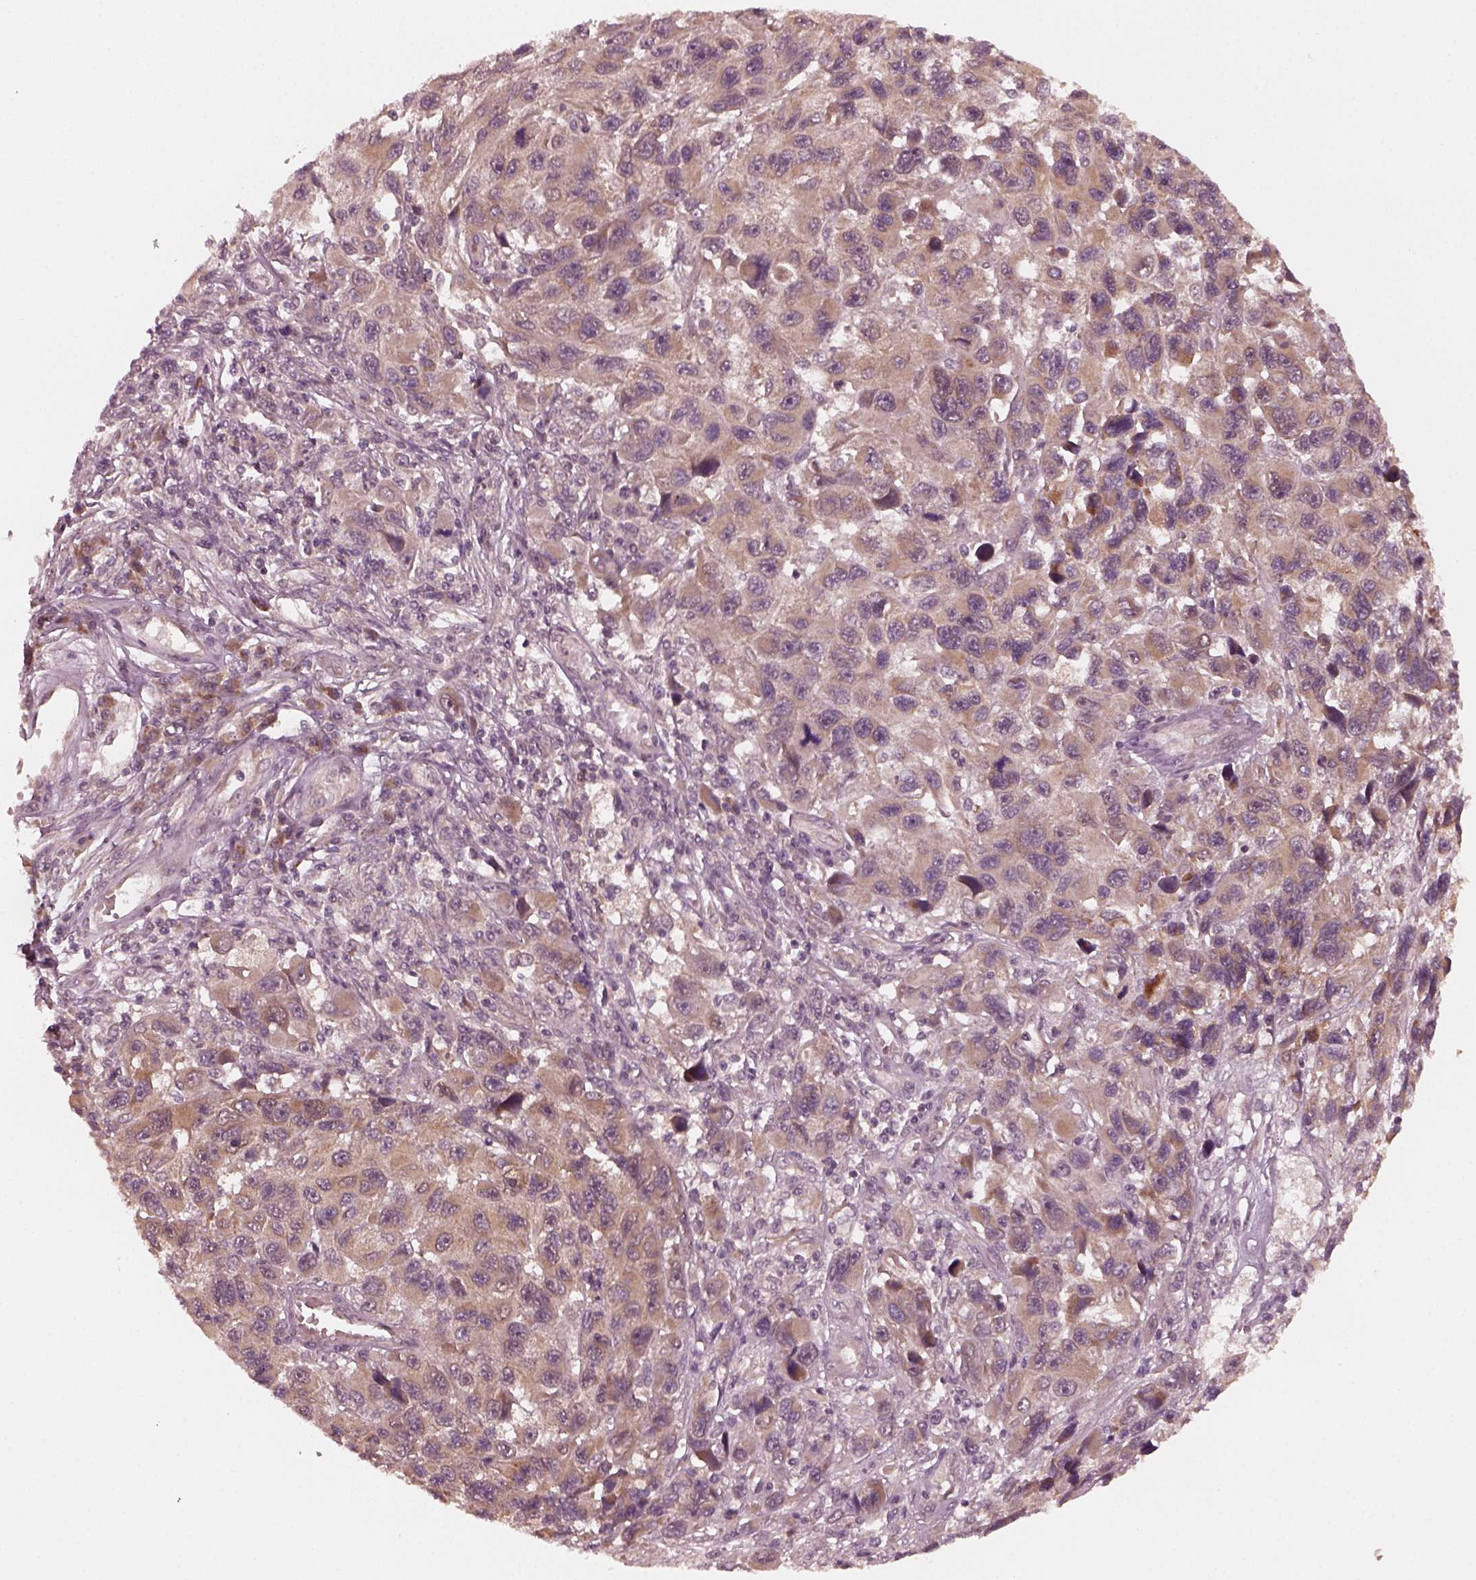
{"staining": {"intensity": "weak", "quantity": "25%-75%", "location": "cytoplasmic/membranous"}, "tissue": "melanoma", "cell_type": "Tumor cells", "image_type": "cancer", "snomed": [{"axis": "morphology", "description": "Malignant melanoma, NOS"}, {"axis": "topography", "description": "Skin"}], "caption": "Melanoma stained with immunohistochemistry displays weak cytoplasmic/membranous positivity in about 25%-75% of tumor cells.", "gene": "FAF2", "patient": {"sex": "male", "age": 53}}